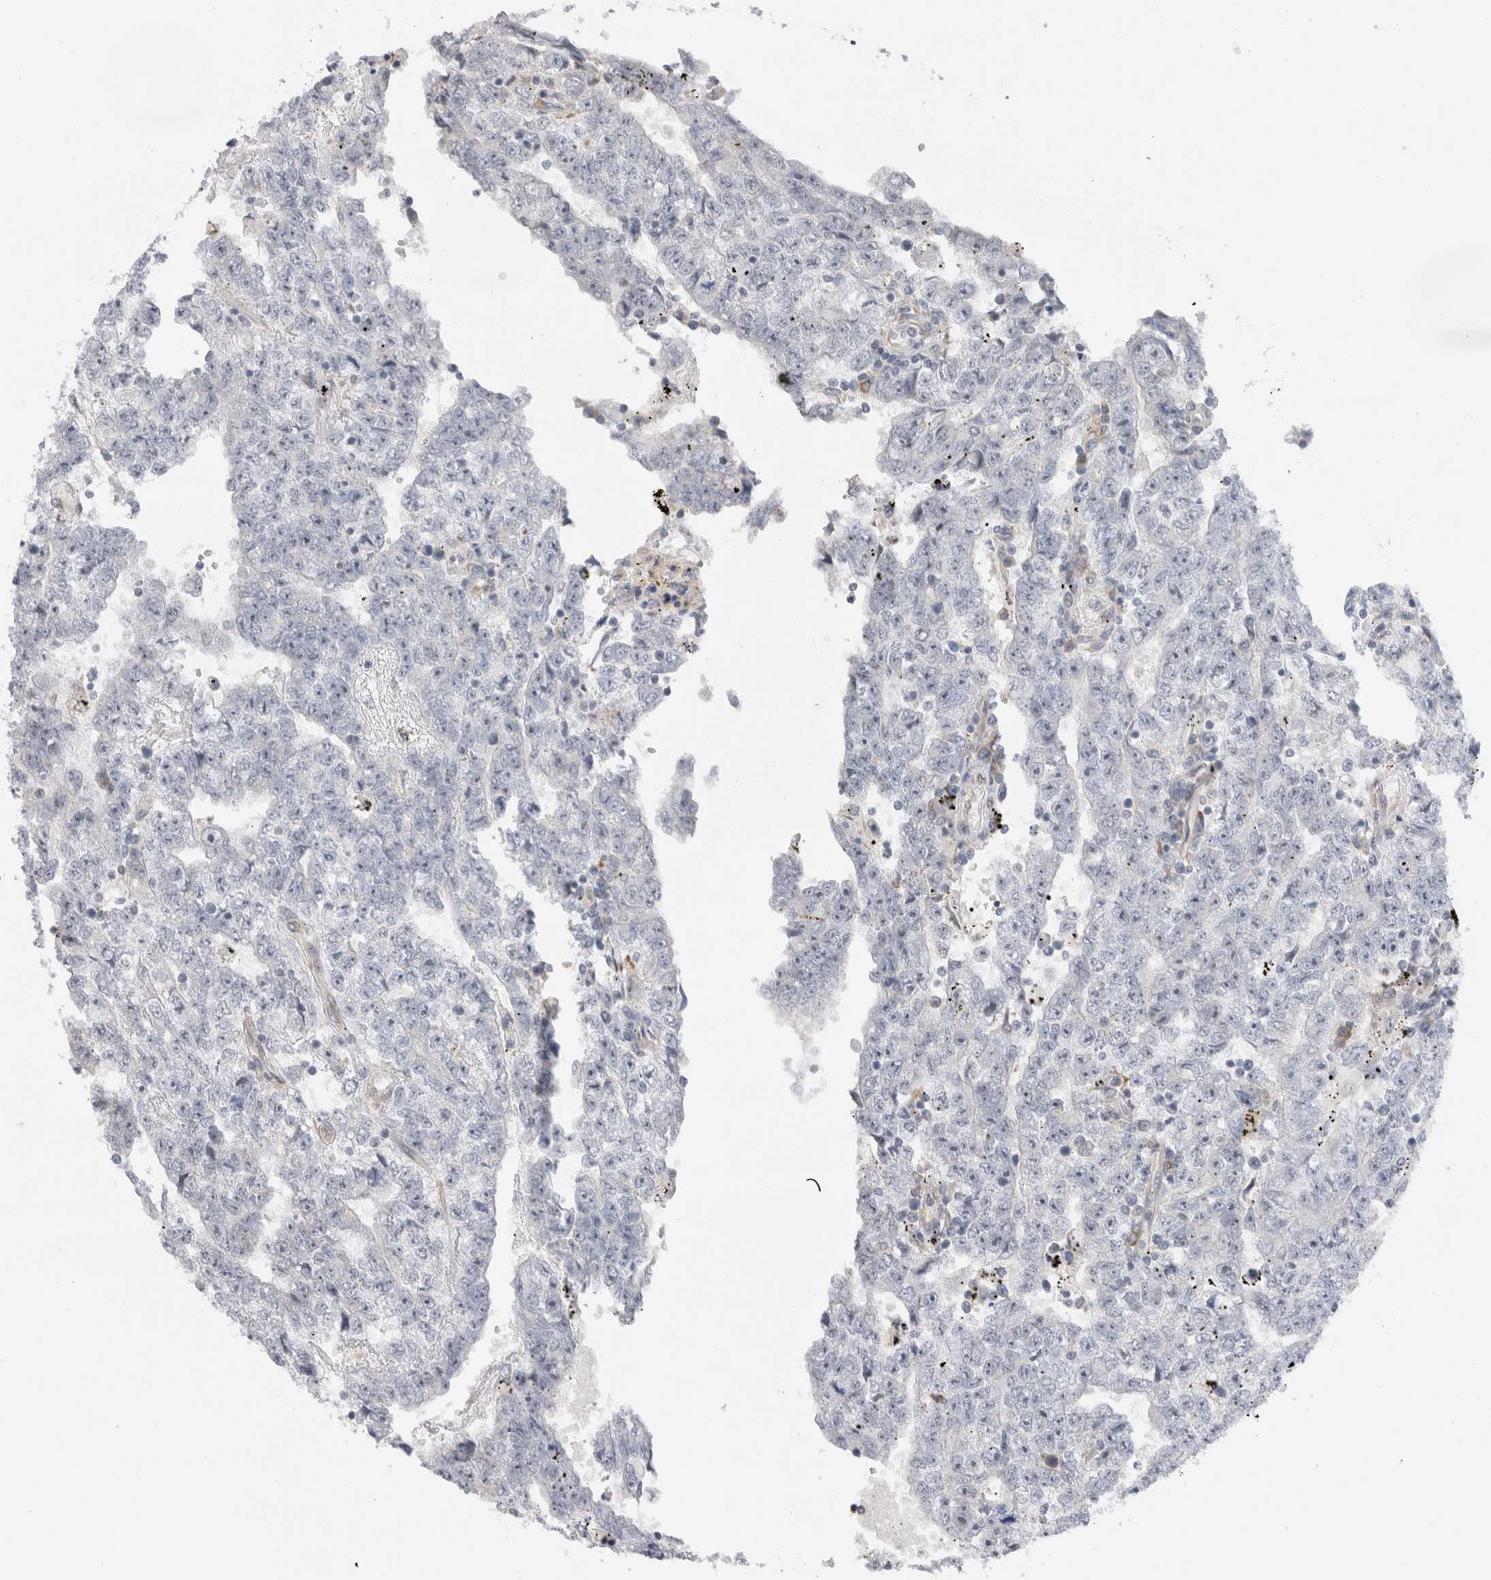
{"staining": {"intensity": "negative", "quantity": "none", "location": "none"}, "tissue": "testis cancer", "cell_type": "Tumor cells", "image_type": "cancer", "snomed": [{"axis": "morphology", "description": "Carcinoma, Embryonal, NOS"}, {"axis": "topography", "description": "Testis"}], "caption": "Immunohistochemical staining of human embryonal carcinoma (testis) exhibits no significant positivity in tumor cells. Nuclei are stained in blue.", "gene": "VCPIP1", "patient": {"sex": "male", "age": 25}}